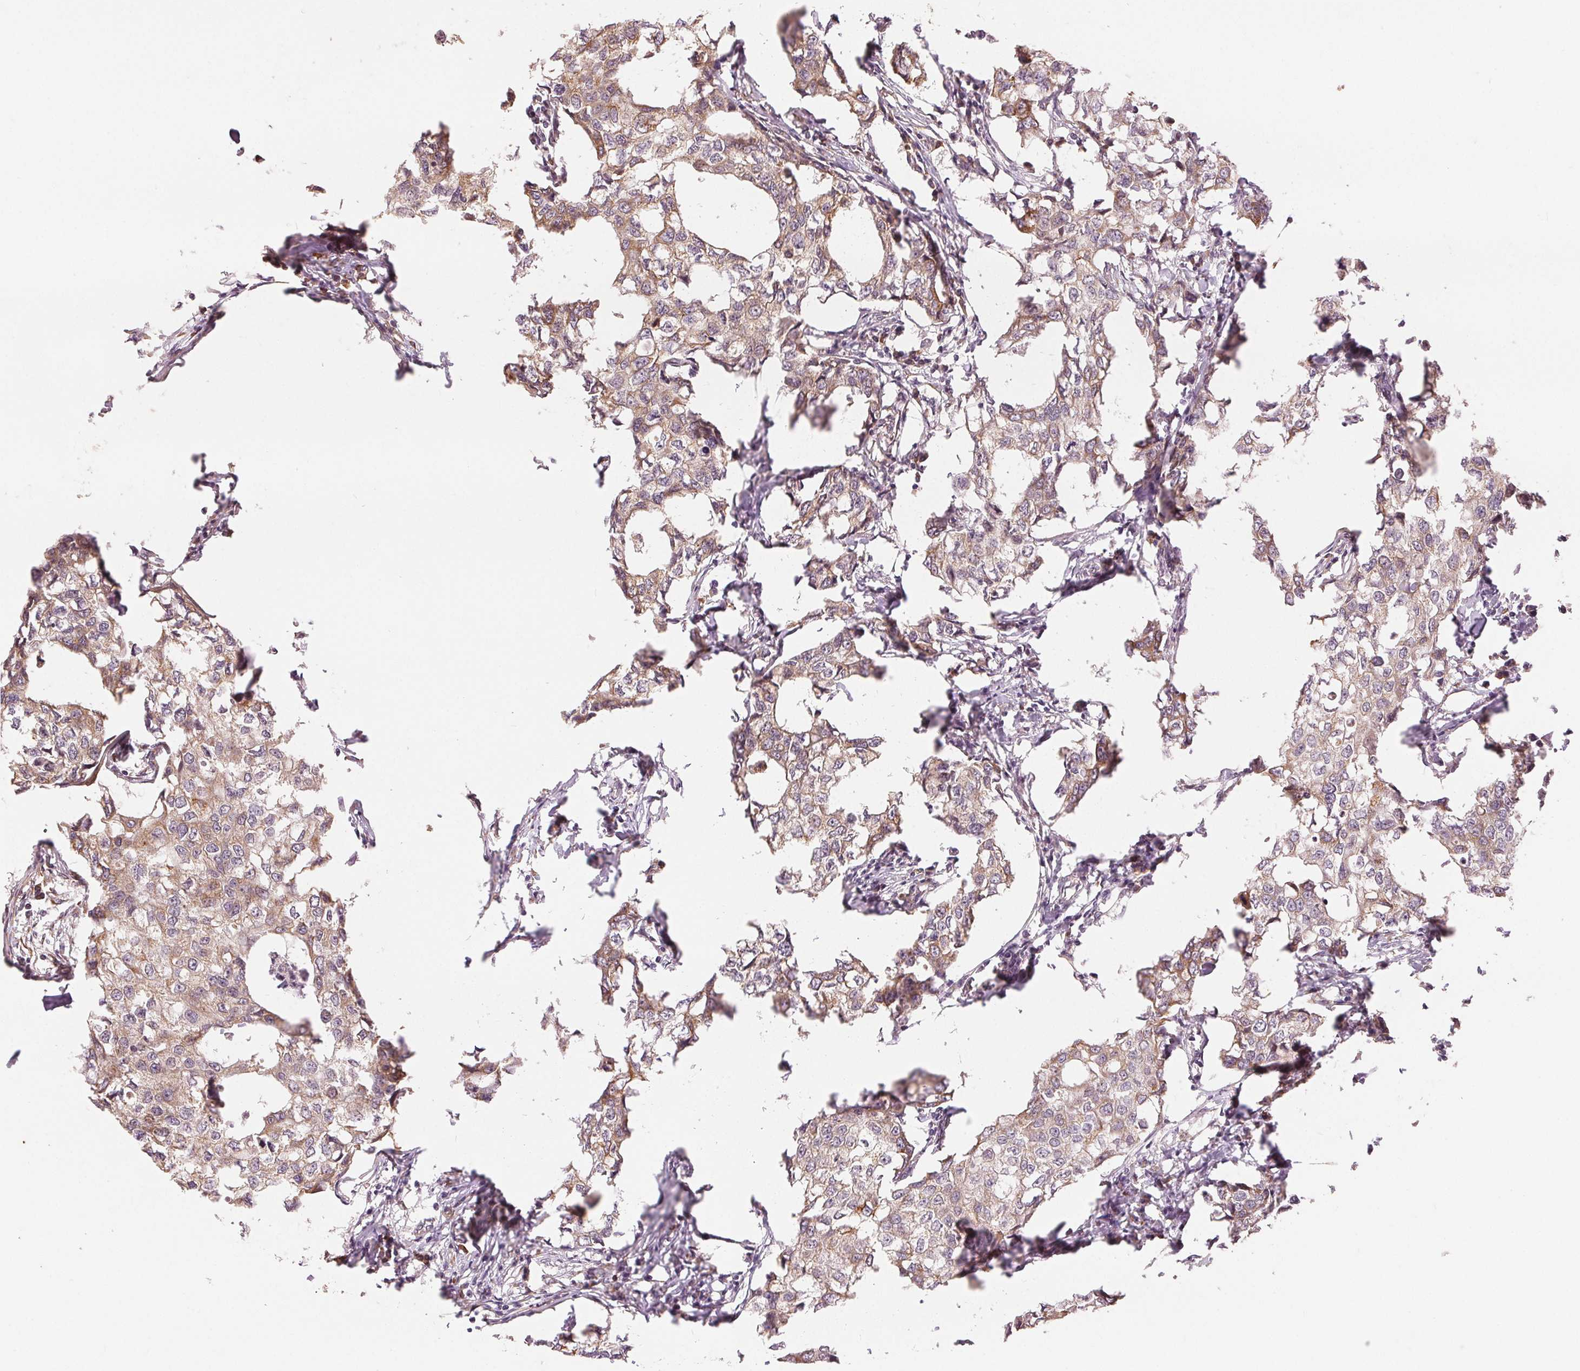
{"staining": {"intensity": "moderate", "quantity": ">75%", "location": "cytoplasmic/membranous"}, "tissue": "breast cancer", "cell_type": "Tumor cells", "image_type": "cancer", "snomed": [{"axis": "morphology", "description": "Duct carcinoma"}, {"axis": "topography", "description": "Breast"}], "caption": "Brown immunohistochemical staining in human breast intraductal carcinoma displays moderate cytoplasmic/membranous staining in about >75% of tumor cells. The staining was performed using DAB (3,3'-diaminobenzidine), with brown indicating positive protein expression. Nuclei are stained blue with hematoxylin.", "gene": "SLC20A1", "patient": {"sex": "female", "age": 27}}